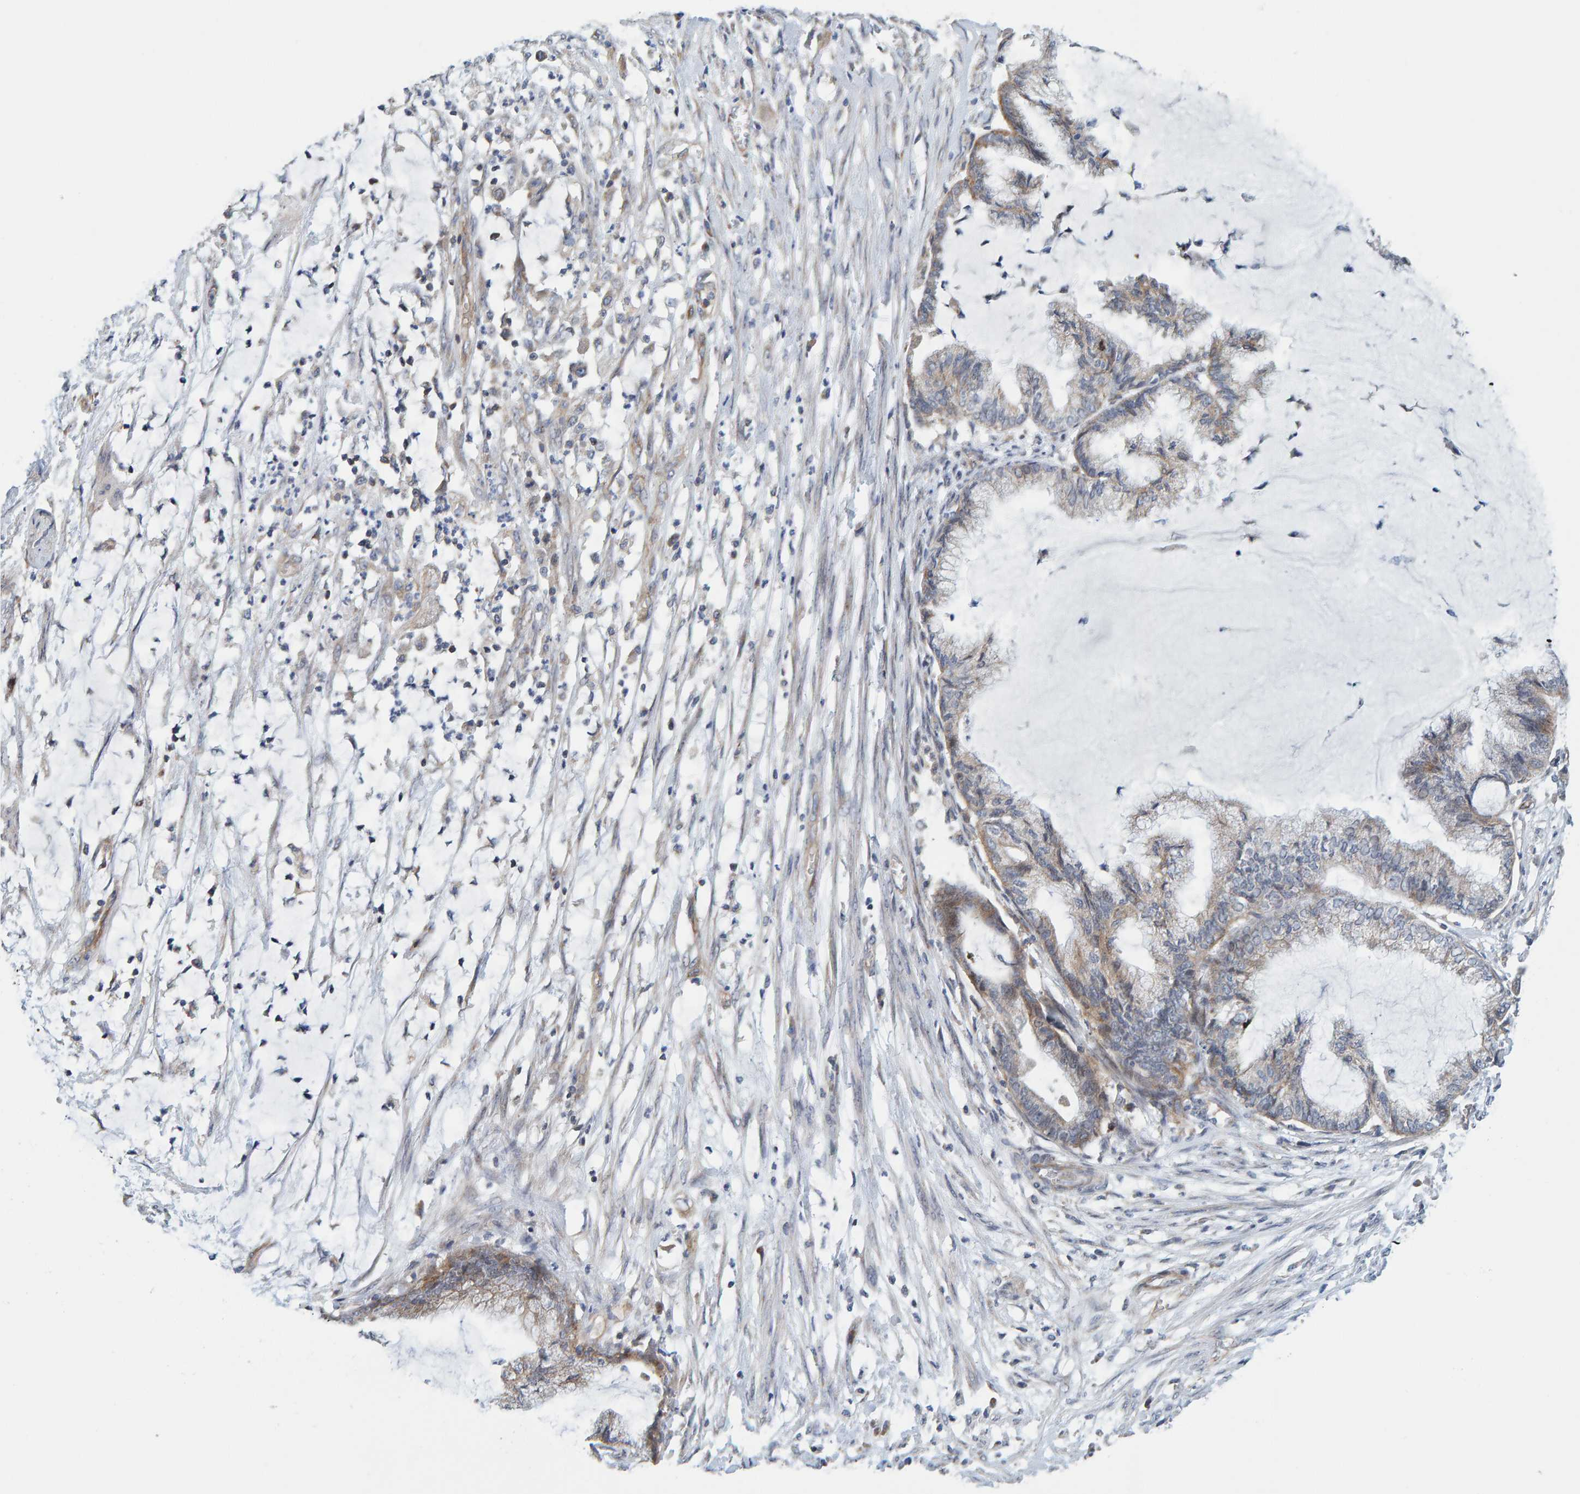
{"staining": {"intensity": "moderate", "quantity": "<25%", "location": "cytoplasmic/membranous"}, "tissue": "endometrial cancer", "cell_type": "Tumor cells", "image_type": "cancer", "snomed": [{"axis": "morphology", "description": "Adenocarcinoma, NOS"}, {"axis": "topography", "description": "Endometrium"}], "caption": "The histopathology image shows staining of endometrial cancer, revealing moderate cytoplasmic/membranous protein positivity (brown color) within tumor cells. The staining was performed using DAB, with brown indicating positive protein expression. Nuclei are stained blue with hematoxylin.", "gene": "RGP1", "patient": {"sex": "female", "age": 86}}